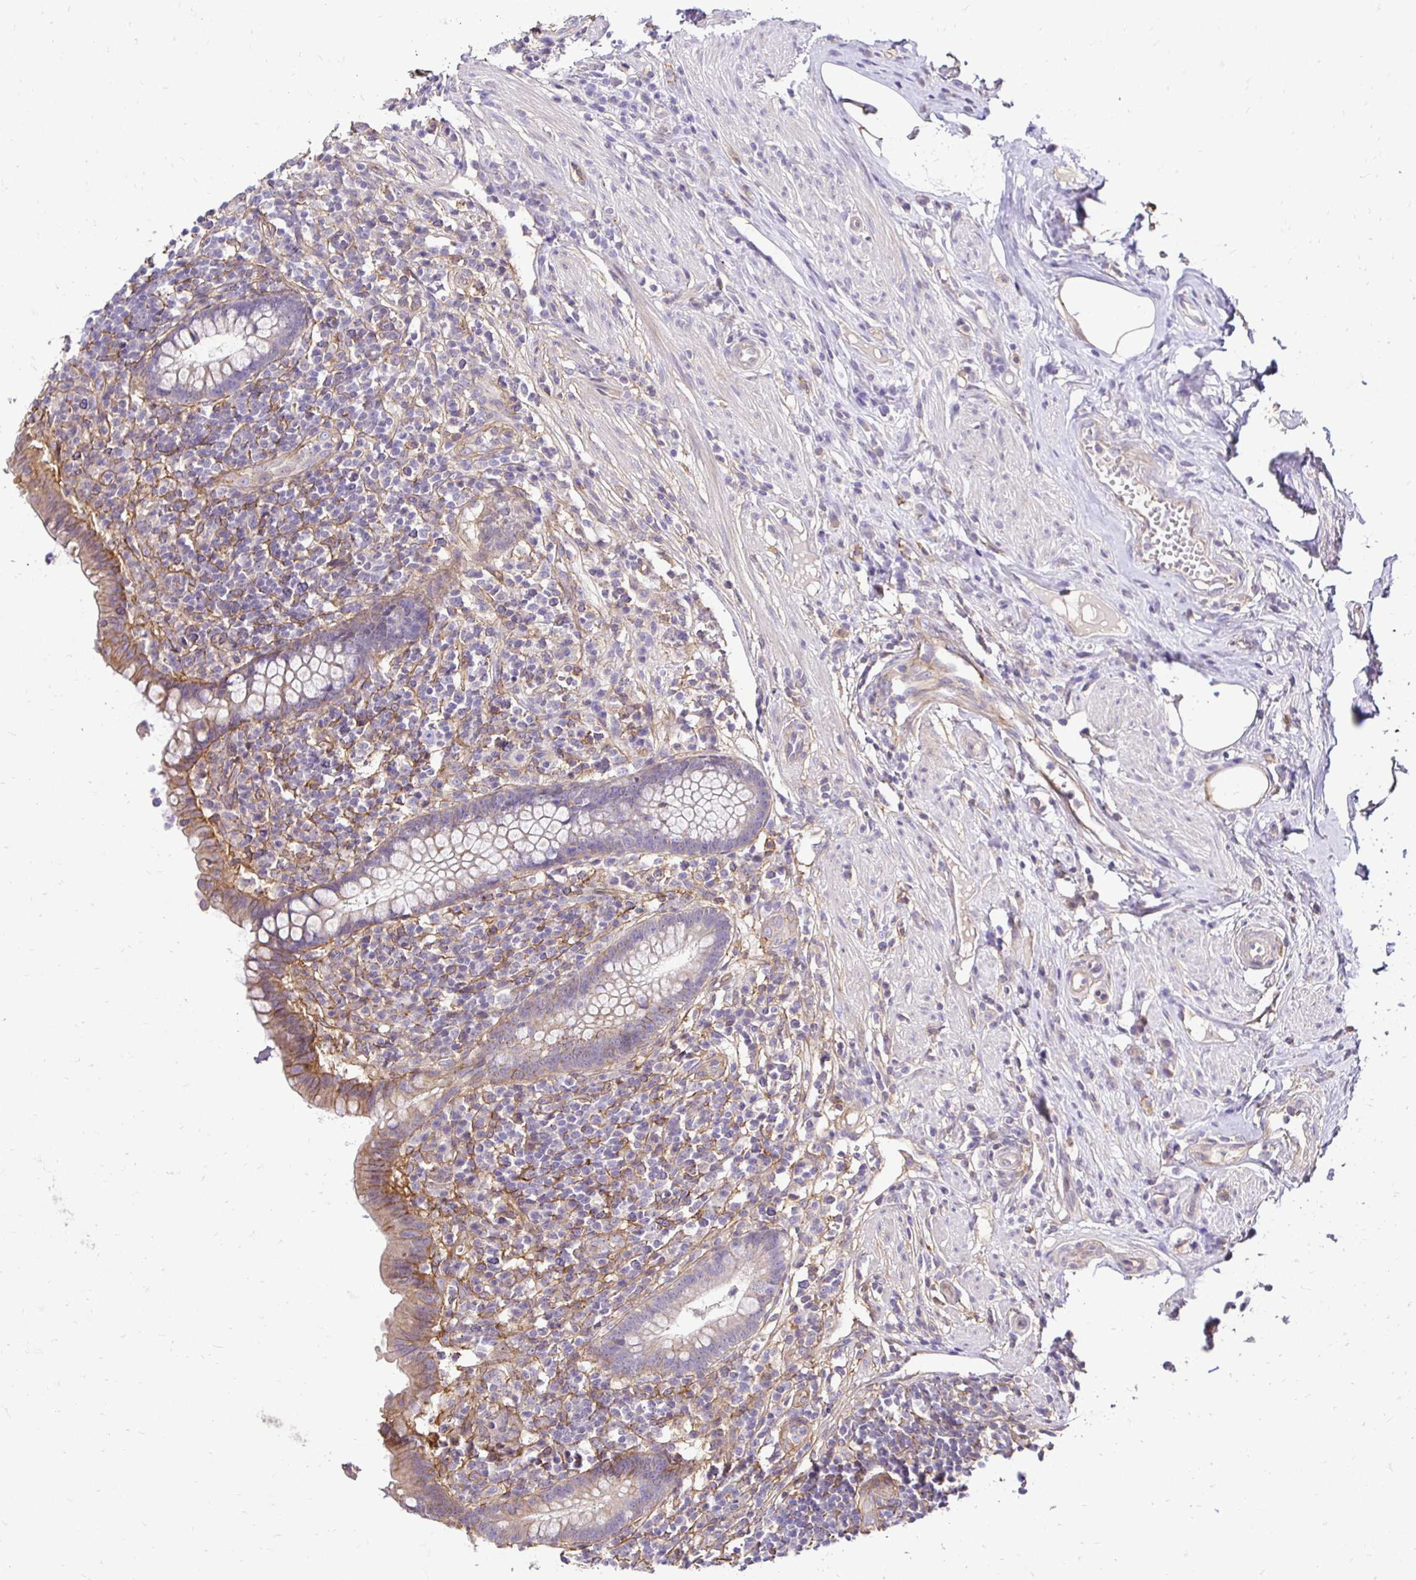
{"staining": {"intensity": "moderate", "quantity": "25%-75%", "location": "cytoplasmic/membranous"}, "tissue": "appendix", "cell_type": "Glandular cells", "image_type": "normal", "snomed": [{"axis": "morphology", "description": "Normal tissue, NOS"}, {"axis": "topography", "description": "Appendix"}], "caption": "IHC of benign appendix displays medium levels of moderate cytoplasmic/membranous expression in approximately 25%-75% of glandular cells.", "gene": "SLC9A1", "patient": {"sex": "female", "age": 56}}